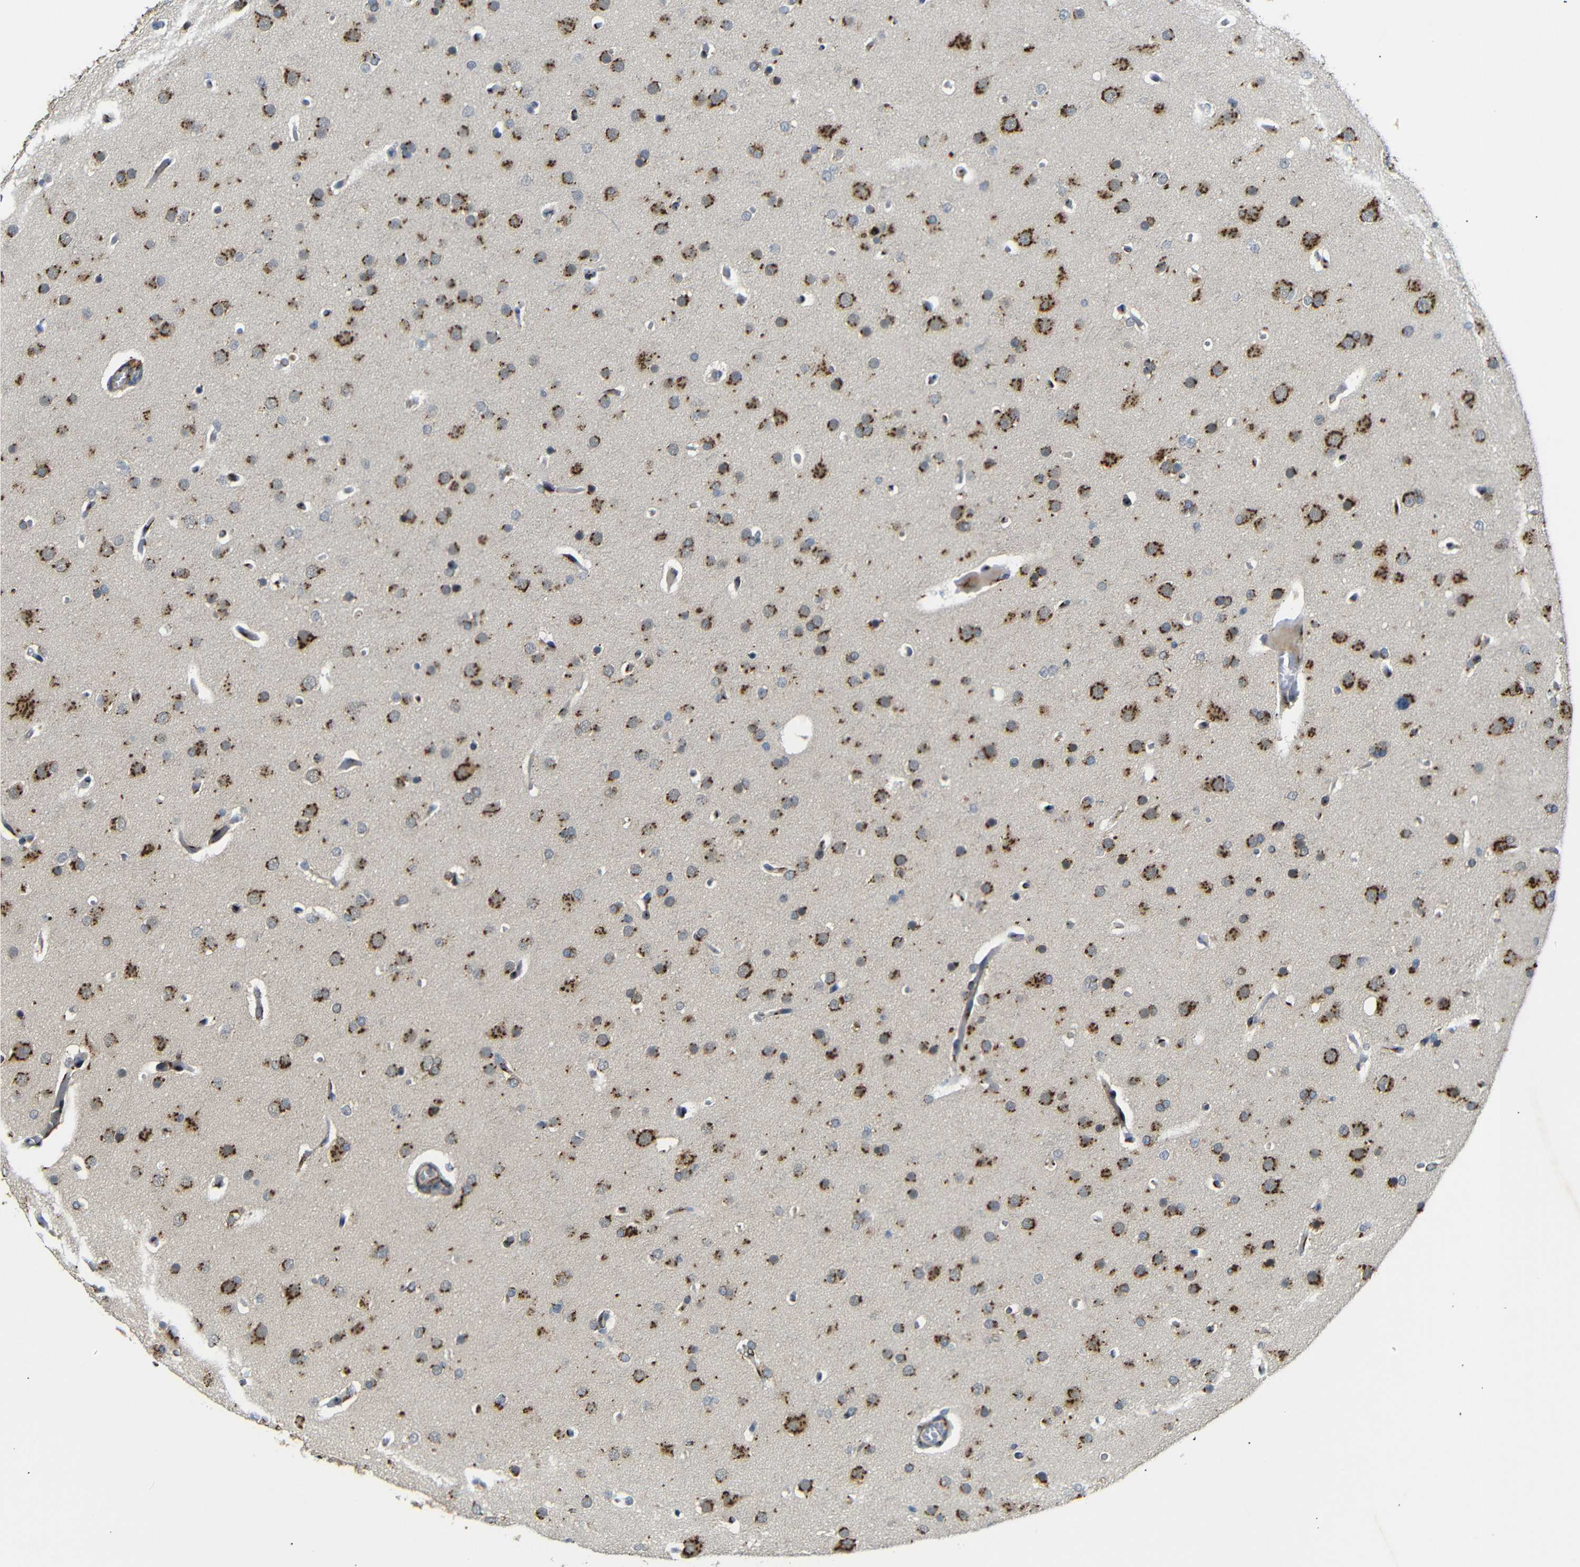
{"staining": {"intensity": "strong", "quantity": ">75%", "location": "cytoplasmic/membranous"}, "tissue": "glioma", "cell_type": "Tumor cells", "image_type": "cancer", "snomed": [{"axis": "morphology", "description": "Glioma, malignant, High grade"}, {"axis": "topography", "description": "Cerebral cortex"}], "caption": "Approximately >75% of tumor cells in human high-grade glioma (malignant) reveal strong cytoplasmic/membranous protein staining as visualized by brown immunohistochemical staining.", "gene": "TGOLN2", "patient": {"sex": "female", "age": 36}}